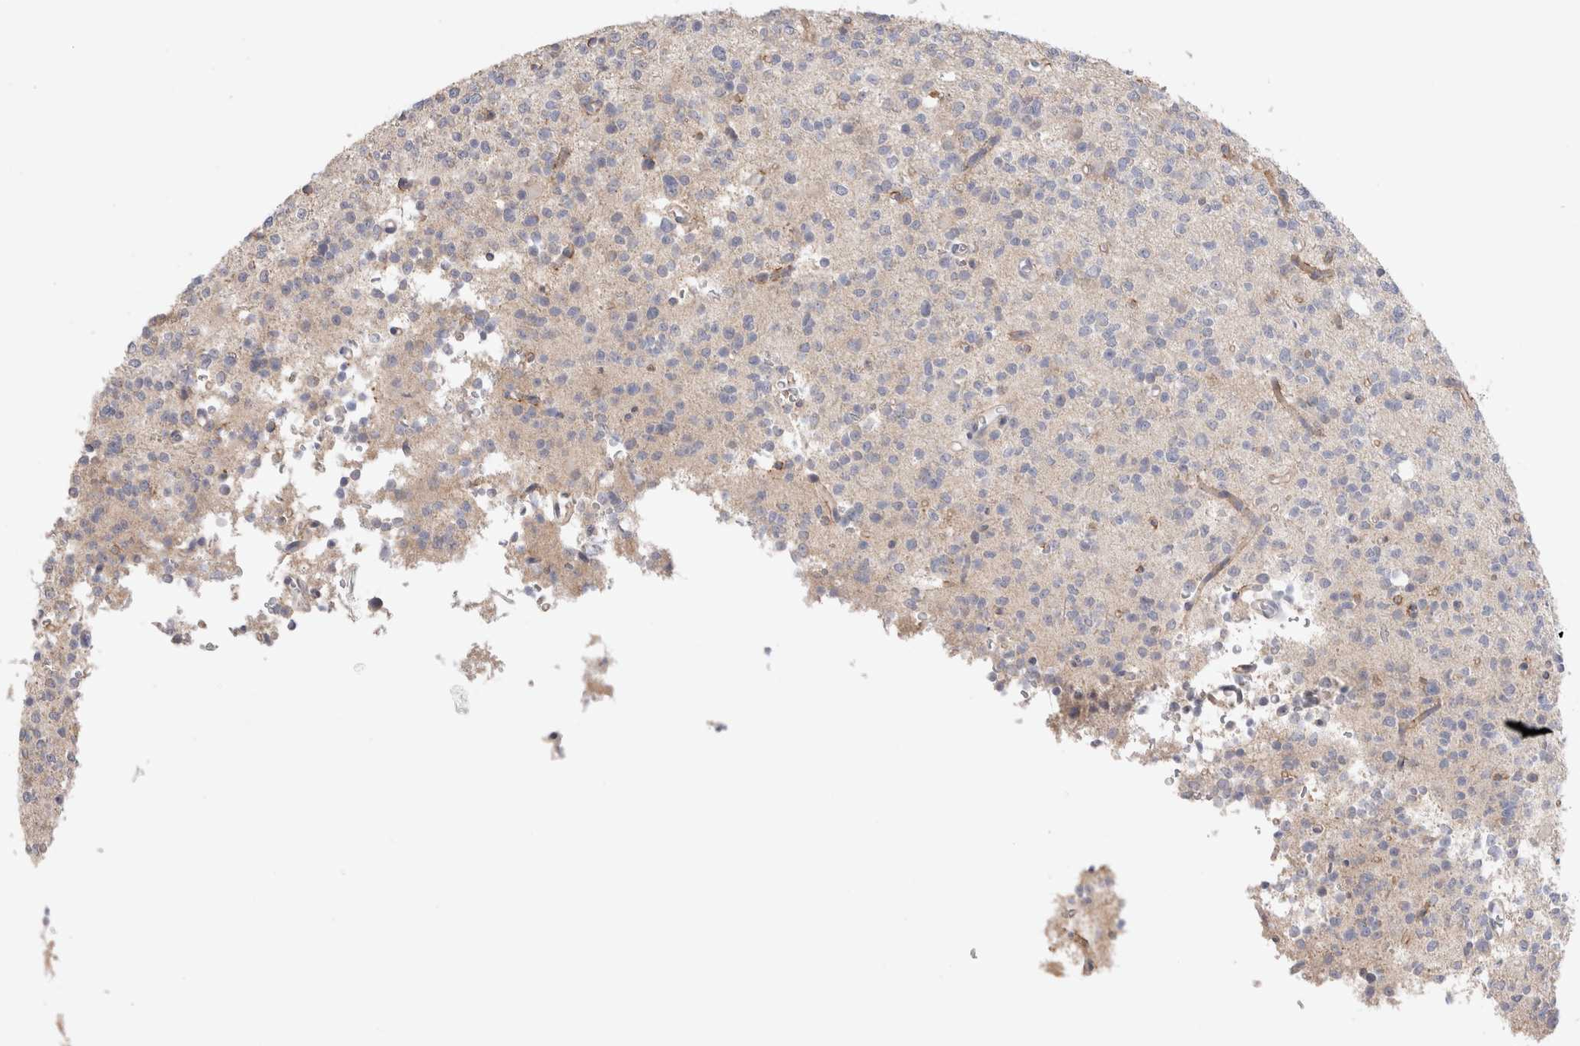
{"staining": {"intensity": "negative", "quantity": "none", "location": "none"}, "tissue": "glioma", "cell_type": "Tumor cells", "image_type": "cancer", "snomed": [{"axis": "morphology", "description": "Glioma, malignant, High grade"}, {"axis": "topography", "description": "Brain"}], "caption": "Tumor cells show no significant staining in malignant glioma (high-grade).", "gene": "DMD", "patient": {"sex": "female", "age": 62}}